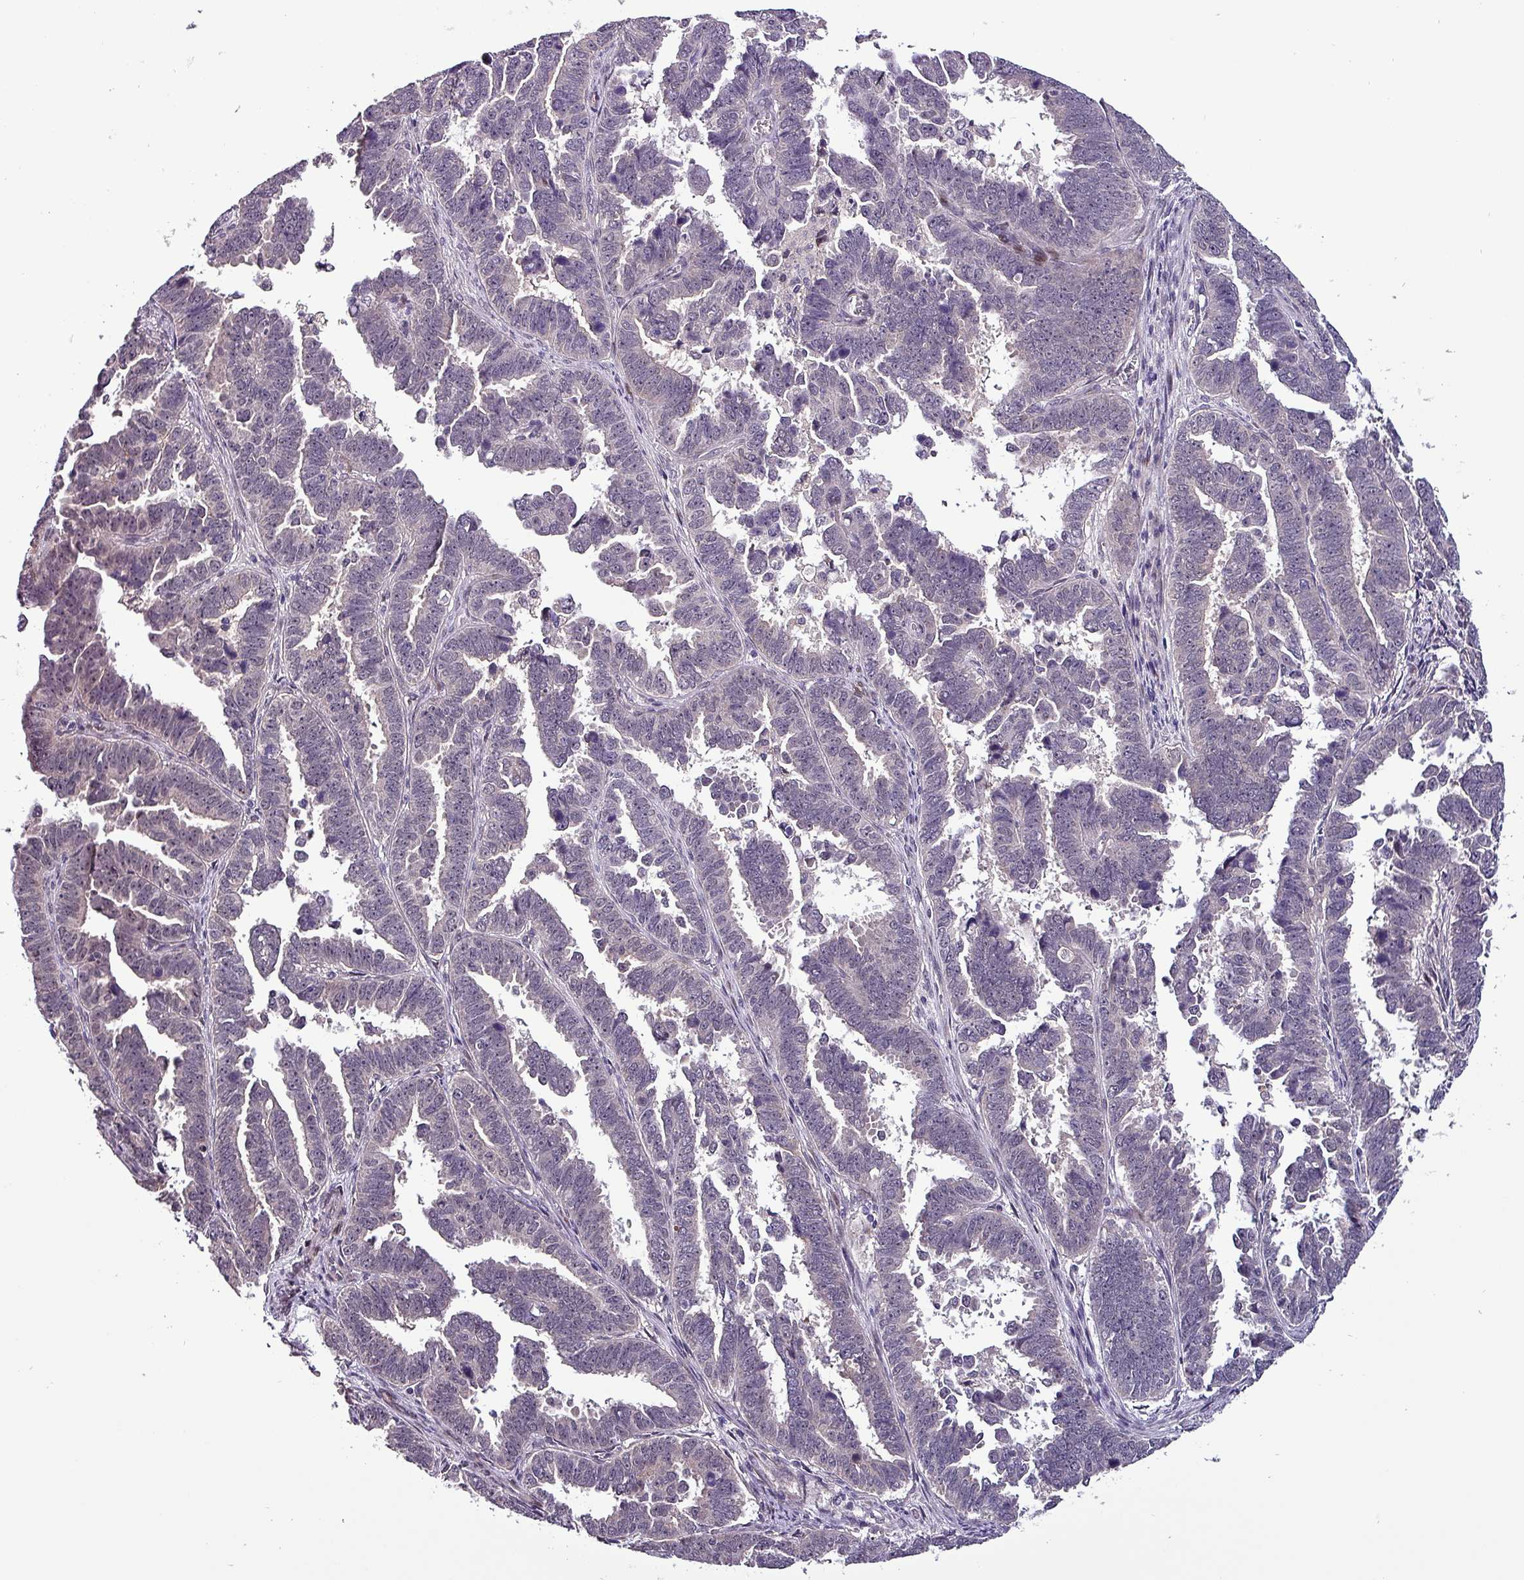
{"staining": {"intensity": "negative", "quantity": "none", "location": "none"}, "tissue": "endometrial cancer", "cell_type": "Tumor cells", "image_type": "cancer", "snomed": [{"axis": "morphology", "description": "Adenocarcinoma, NOS"}, {"axis": "topography", "description": "Endometrium"}], "caption": "This is an immunohistochemistry histopathology image of human endometrial cancer (adenocarcinoma). There is no positivity in tumor cells.", "gene": "GRAPL", "patient": {"sex": "female", "age": 75}}